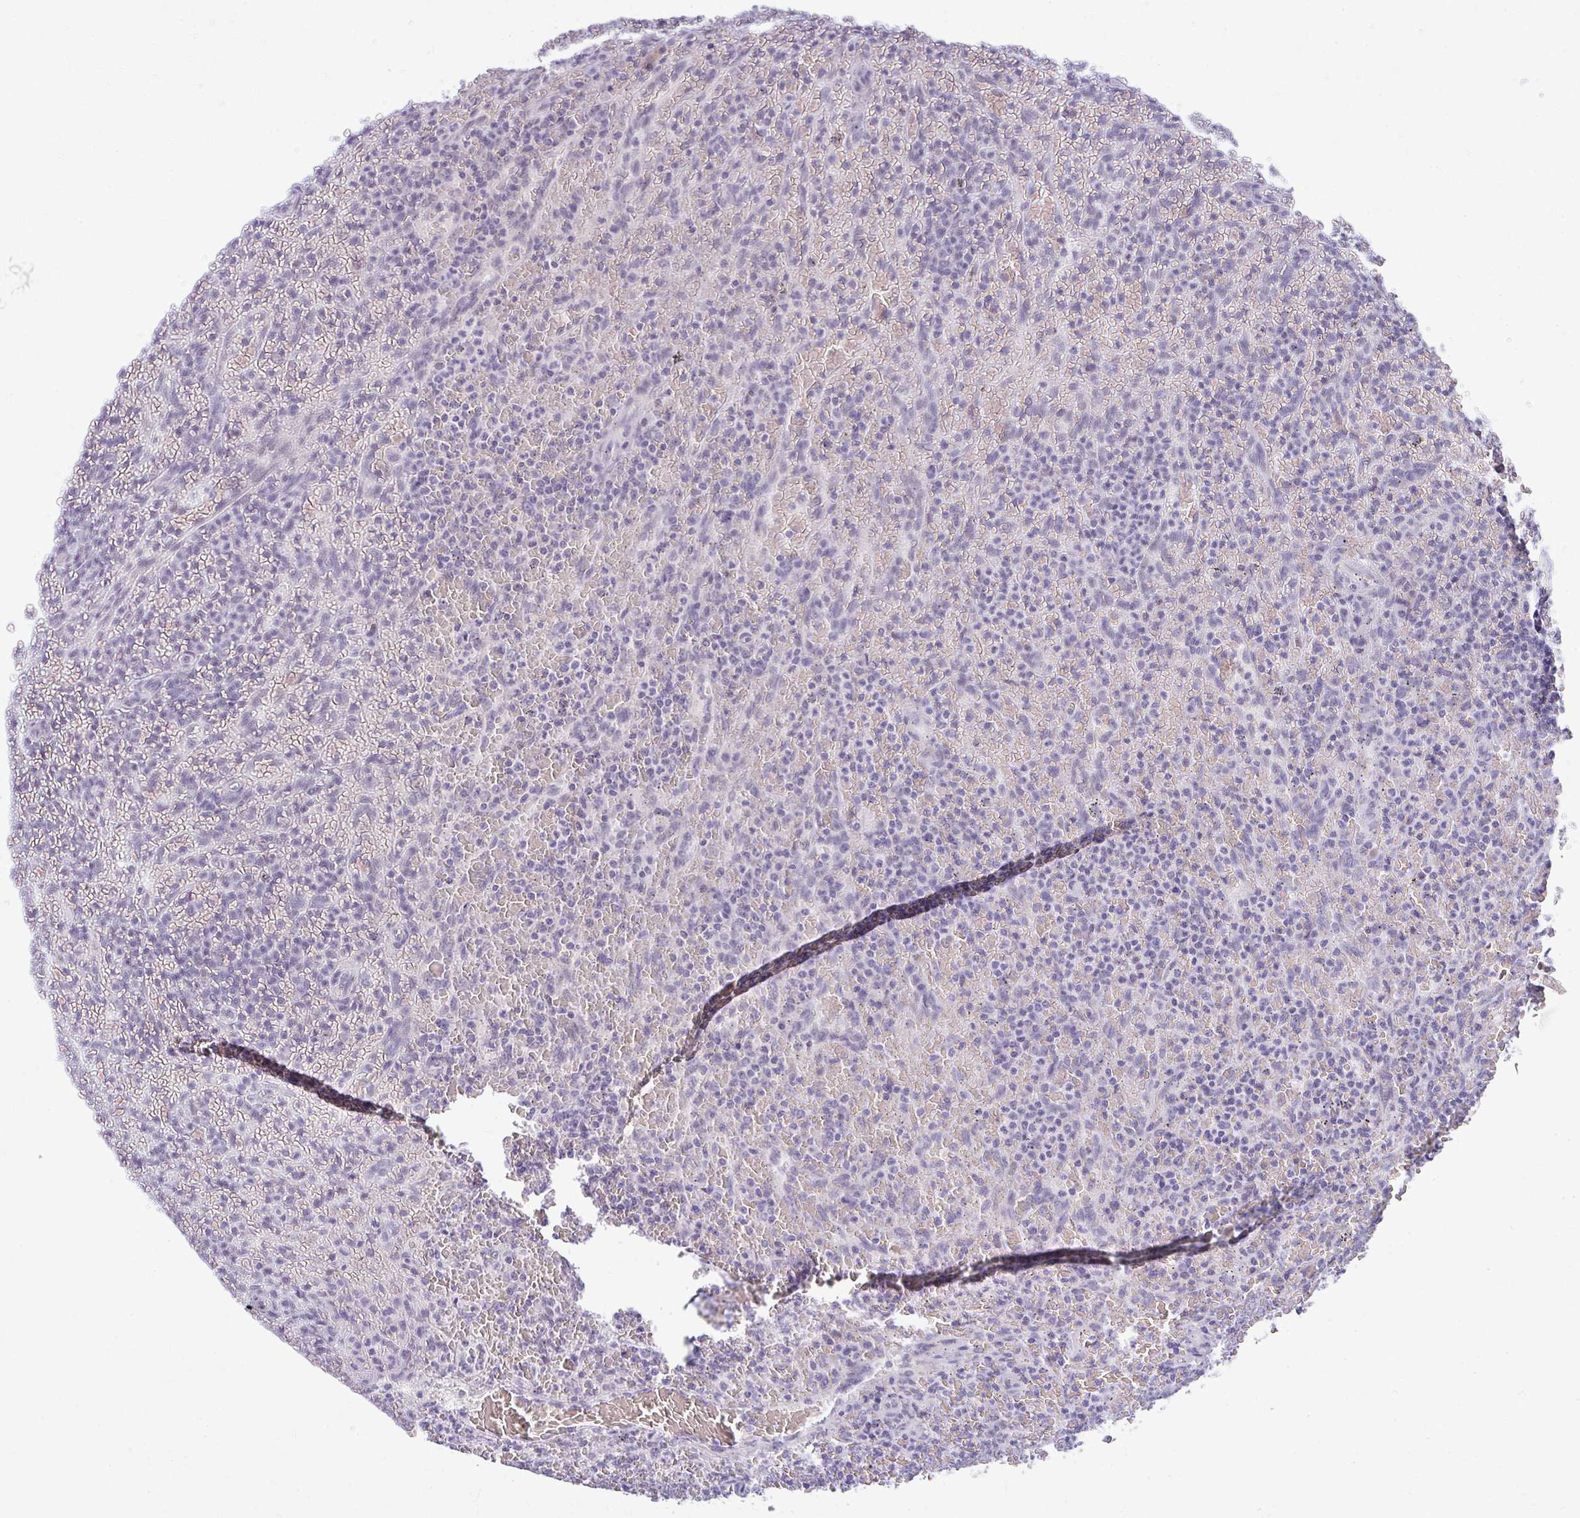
{"staining": {"intensity": "negative", "quantity": "none", "location": "none"}, "tissue": "lymphoma", "cell_type": "Tumor cells", "image_type": "cancer", "snomed": [{"axis": "morphology", "description": "Malignant lymphoma, non-Hodgkin's type, Low grade"}, {"axis": "topography", "description": "Spleen"}], "caption": "DAB (3,3'-diaminobenzidine) immunohistochemical staining of low-grade malignant lymphoma, non-Hodgkin's type shows no significant positivity in tumor cells.", "gene": "TEX33", "patient": {"sex": "female", "age": 64}}